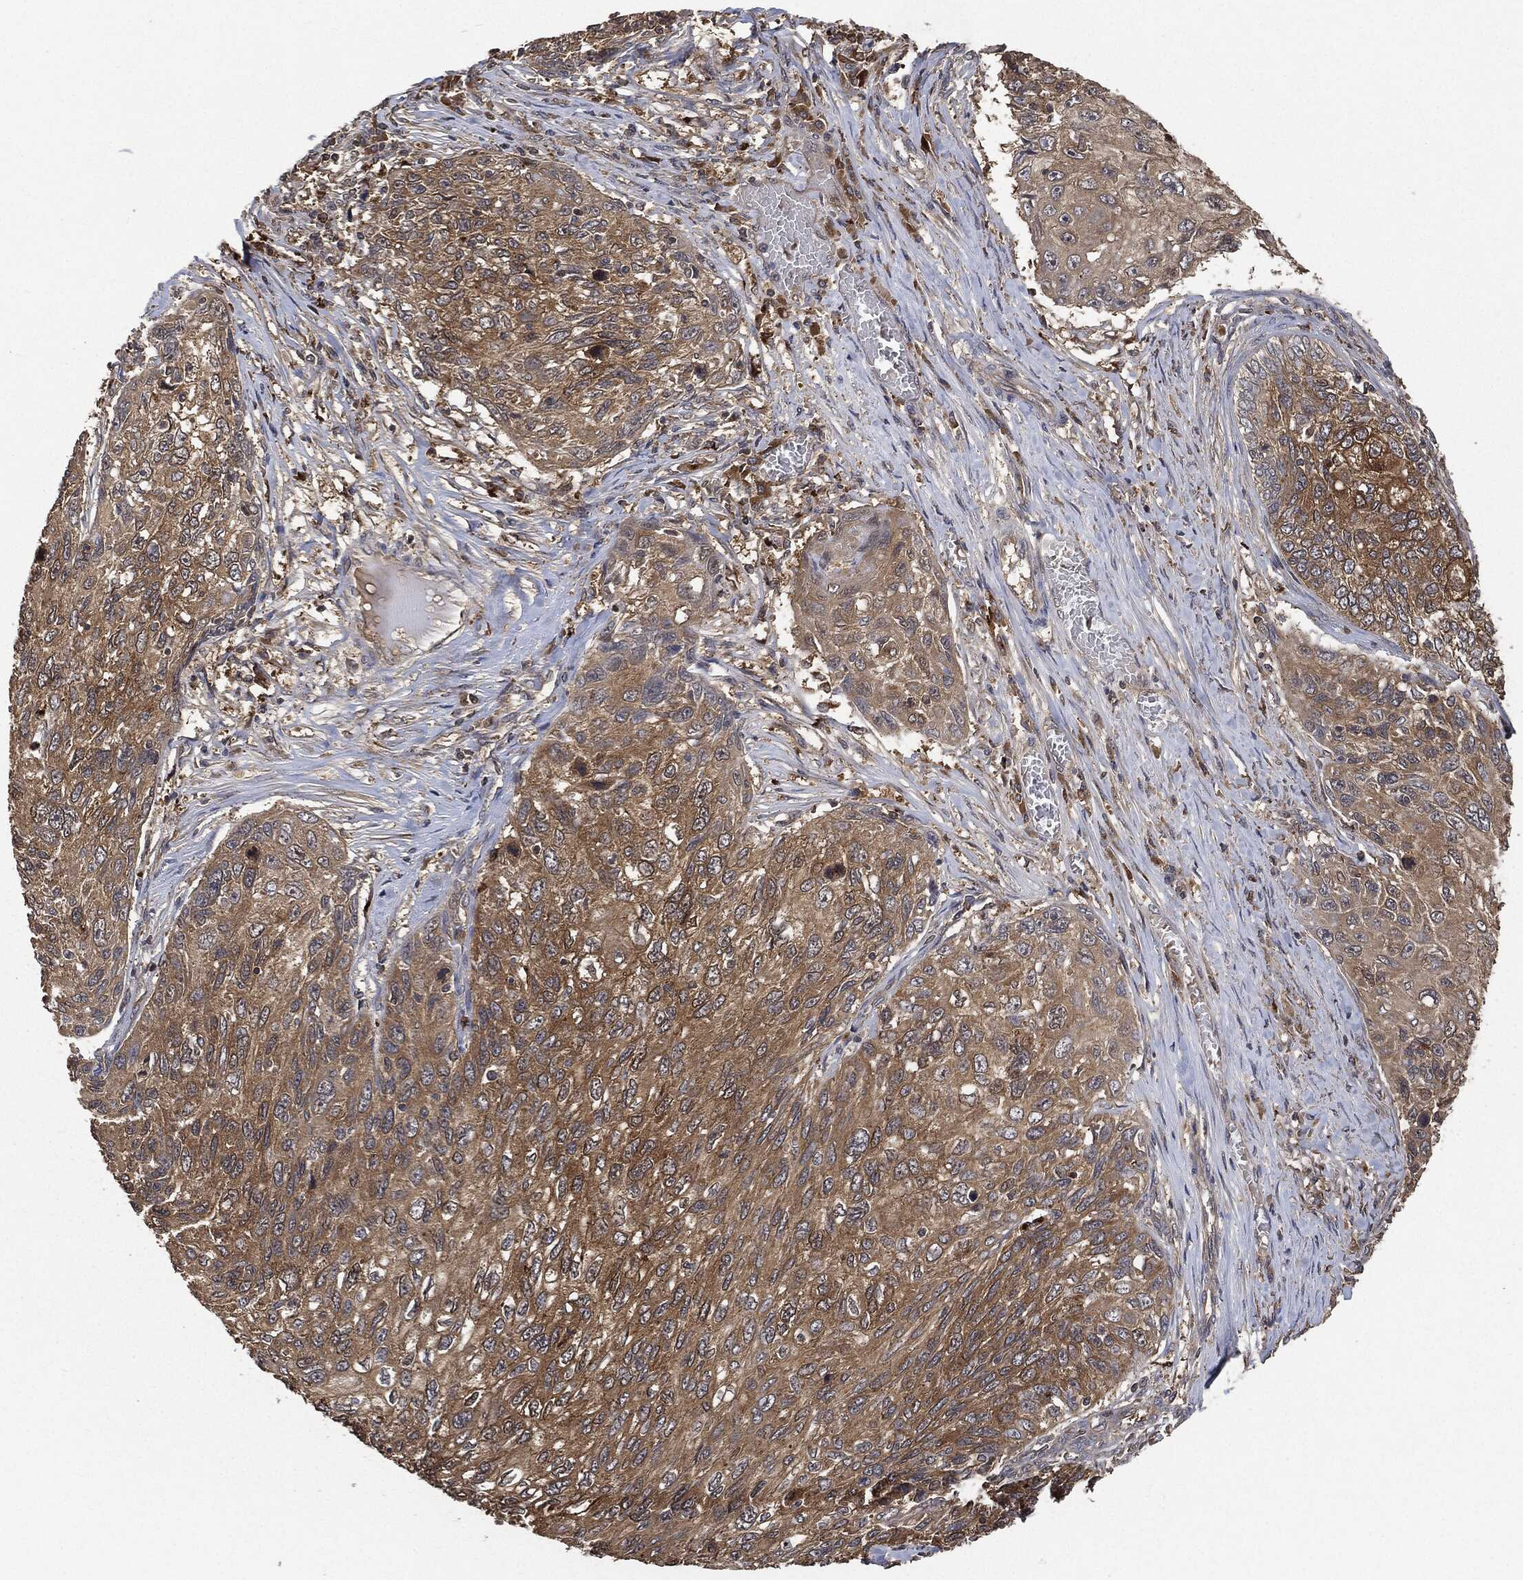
{"staining": {"intensity": "moderate", "quantity": "25%-75%", "location": "cytoplasmic/membranous"}, "tissue": "skin cancer", "cell_type": "Tumor cells", "image_type": "cancer", "snomed": [{"axis": "morphology", "description": "Squamous cell carcinoma, NOS"}, {"axis": "topography", "description": "Skin"}], "caption": "A photomicrograph showing moderate cytoplasmic/membranous positivity in about 25%-75% of tumor cells in skin squamous cell carcinoma, as visualized by brown immunohistochemical staining.", "gene": "BRAF", "patient": {"sex": "male", "age": 92}}